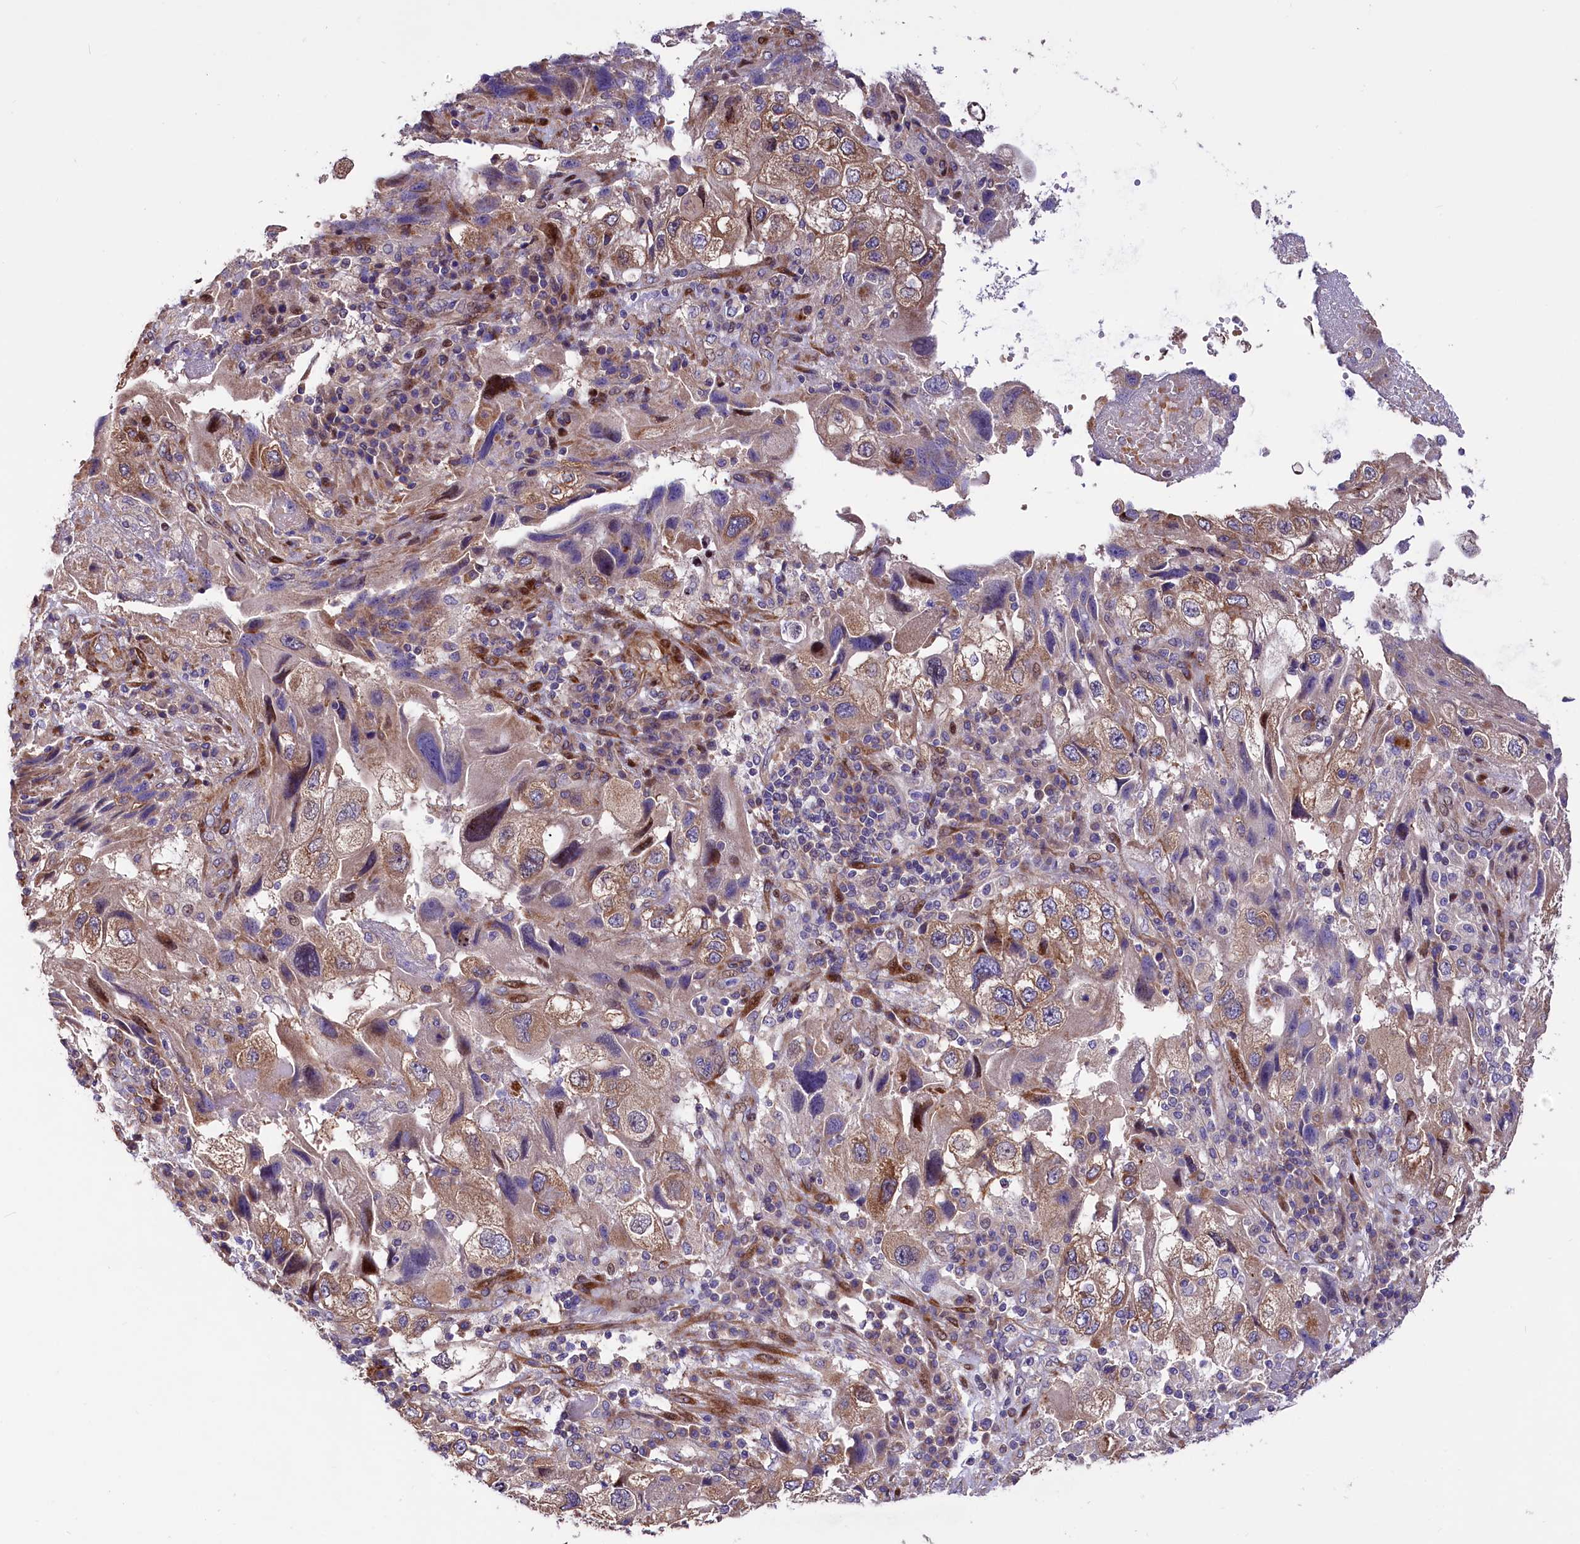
{"staining": {"intensity": "moderate", "quantity": ">75%", "location": "cytoplasmic/membranous,nuclear"}, "tissue": "endometrial cancer", "cell_type": "Tumor cells", "image_type": "cancer", "snomed": [{"axis": "morphology", "description": "Adenocarcinoma, NOS"}, {"axis": "topography", "description": "Endometrium"}], "caption": "Brown immunohistochemical staining in human adenocarcinoma (endometrial) reveals moderate cytoplasmic/membranous and nuclear expression in about >75% of tumor cells.", "gene": "PDZRN3", "patient": {"sex": "female", "age": 49}}